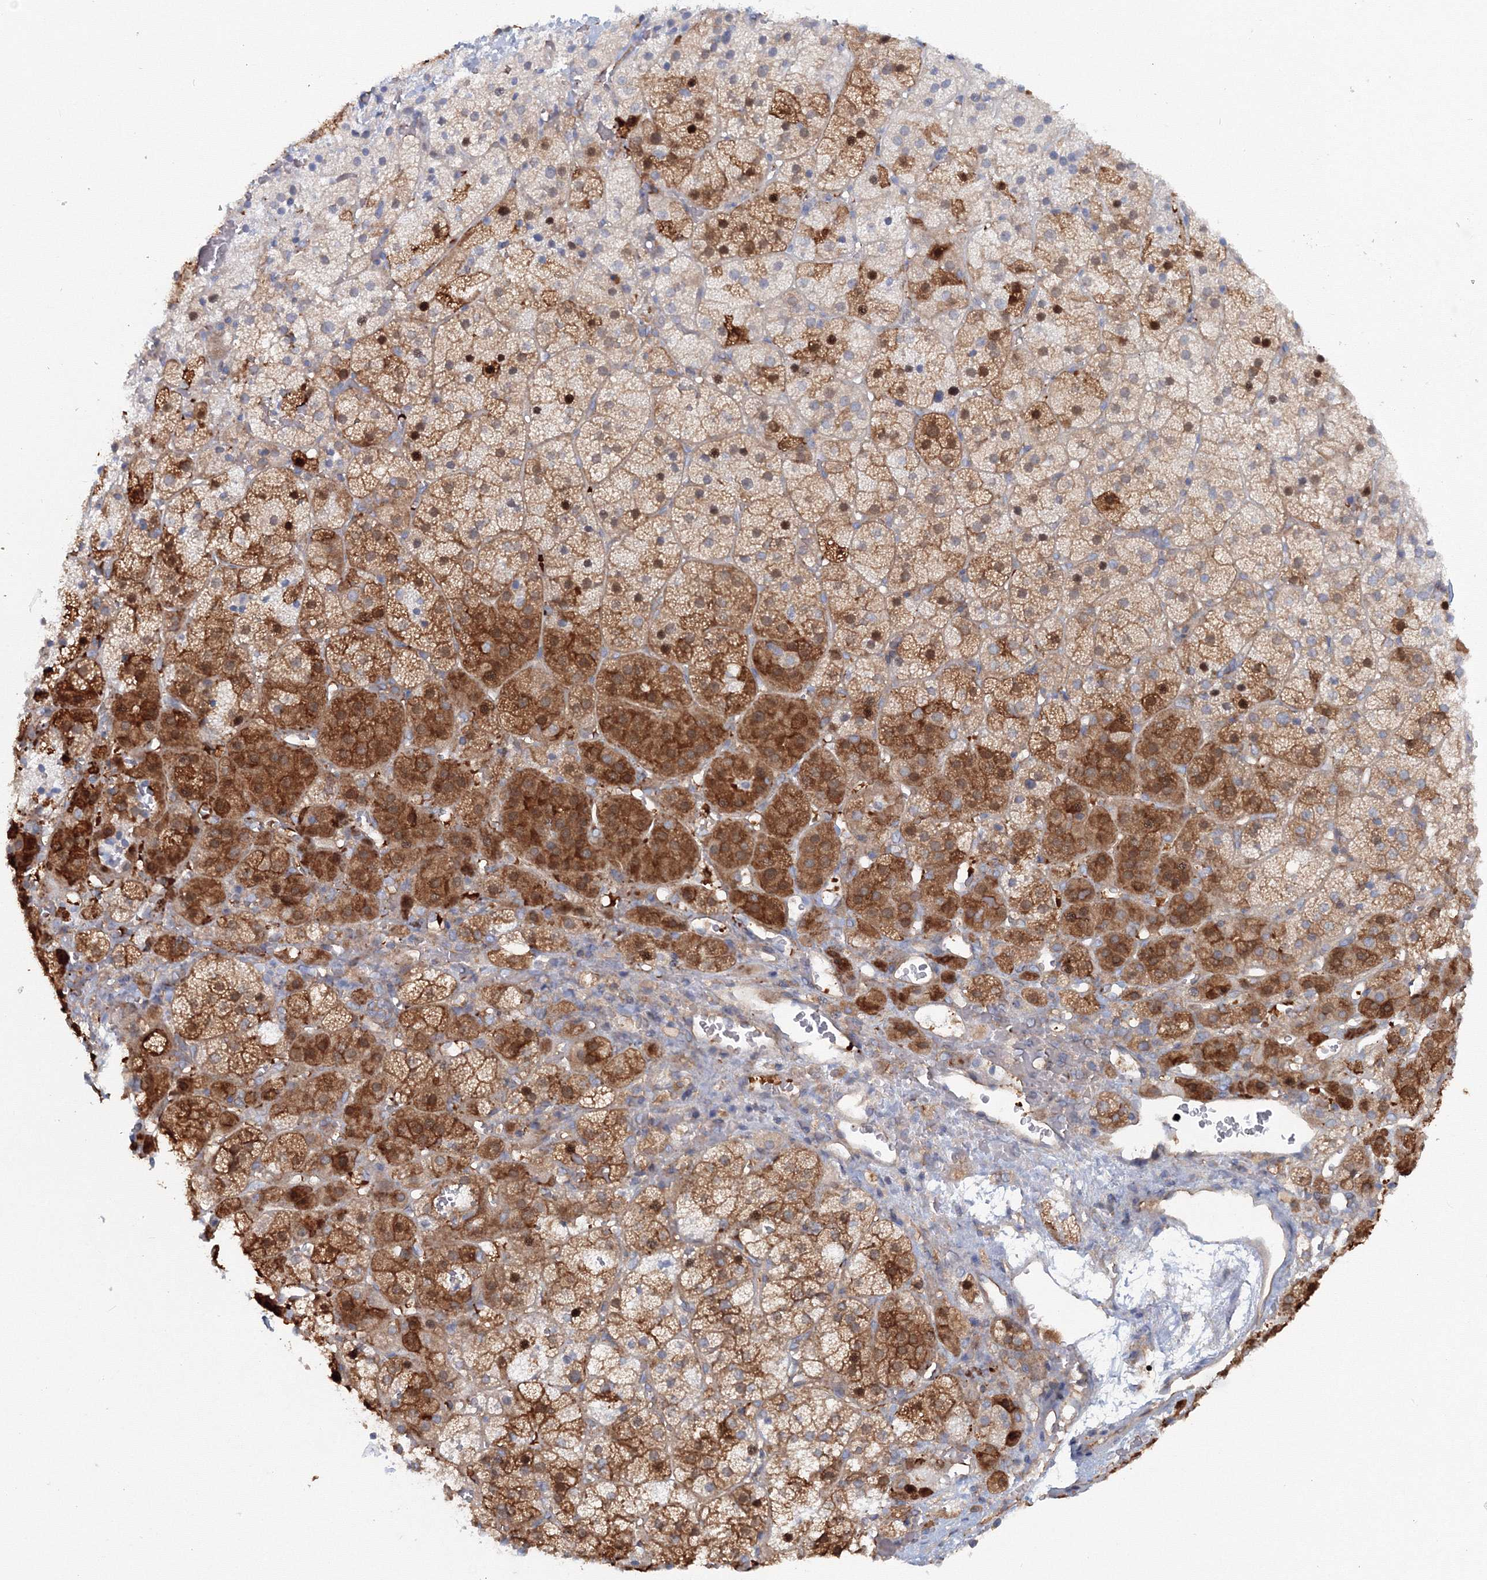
{"staining": {"intensity": "strong", "quantity": ">75%", "location": "cytoplasmic/membranous,nuclear"}, "tissue": "adrenal gland", "cell_type": "Glandular cells", "image_type": "normal", "snomed": [{"axis": "morphology", "description": "Normal tissue, NOS"}, {"axis": "topography", "description": "Adrenal gland"}], "caption": "Strong cytoplasmic/membranous,nuclear protein expression is present in approximately >75% of glandular cells in adrenal gland. (Stains: DAB in brown, nuclei in blue, Microscopy: brightfield microscopy at high magnification).", "gene": "EXOC1", "patient": {"sex": "female", "age": 44}}